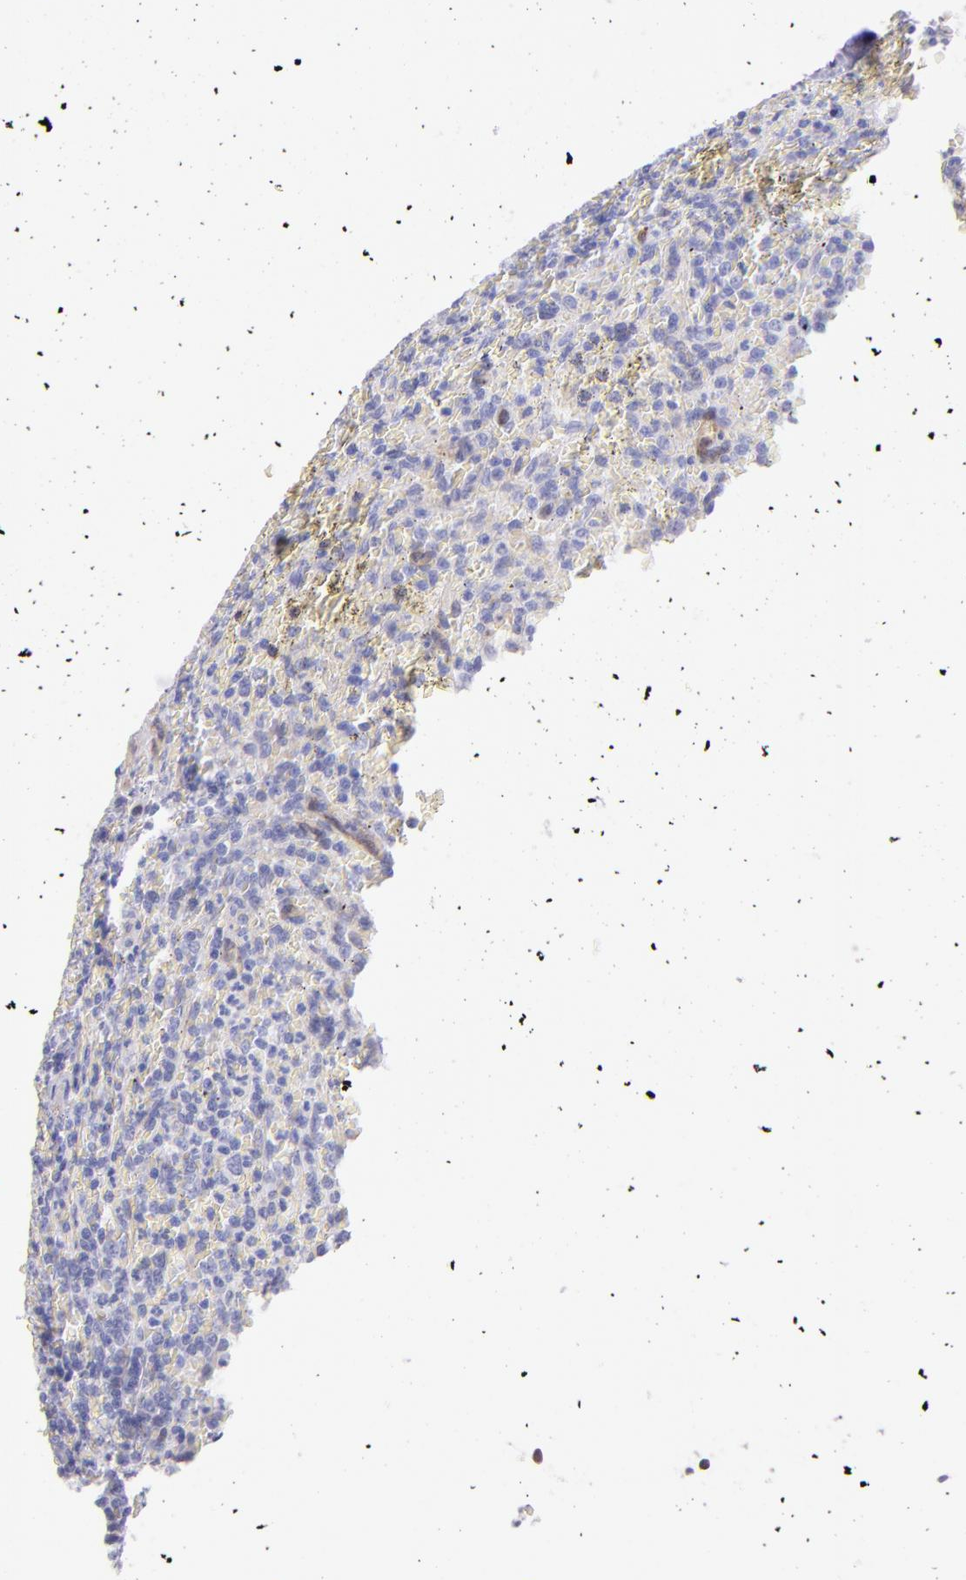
{"staining": {"intensity": "negative", "quantity": "none", "location": "none"}, "tissue": "lymphoma", "cell_type": "Tumor cells", "image_type": "cancer", "snomed": [{"axis": "morphology", "description": "Malignant lymphoma, non-Hodgkin's type, Low grade"}, {"axis": "topography", "description": "Spleen"}], "caption": "Immunohistochemistry (IHC) micrograph of human malignant lymphoma, non-Hodgkin's type (low-grade) stained for a protein (brown), which shows no staining in tumor cells.", "gene": "SH2D4A", "patient": {"sex": "female", "age": 64}}